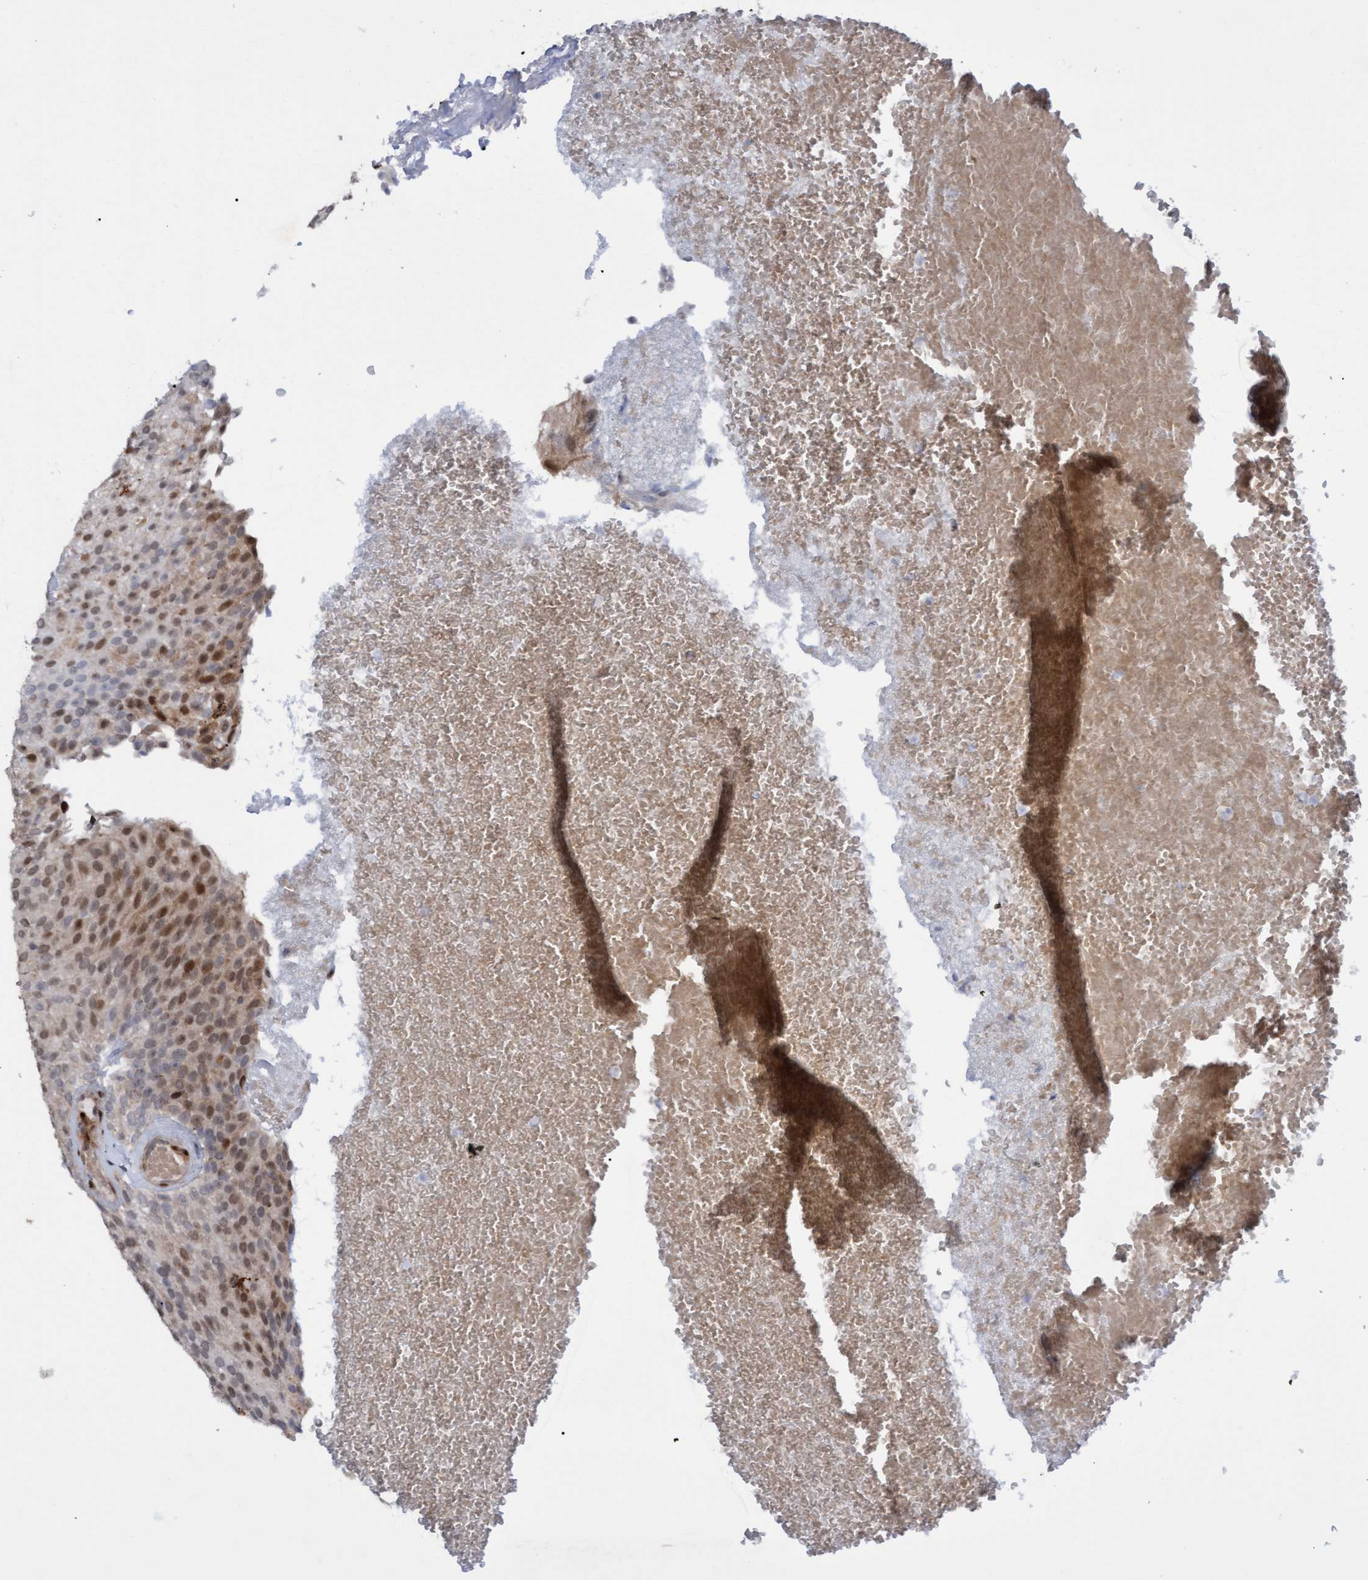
{"staining": {"intensity": "moderate", "quantity": ">75%", "location": "nuclear"}, "tissue": "urothelial cancer", "cell_type": "Tumor cells", "image_type": "cancer", "snomed": [{"axis": "morphology", "description": "Urothelial carcinoma, Low grade"}, {"axis": "topography", "description": "Urinary bladder"}], "caption": "Immunohistochemical staining of urothelial cancer displays moderate nuclear protein expression in about >75% of tumor cells.", "gene": "PINX1", "patient": {"sex": "male", "age": 78}}